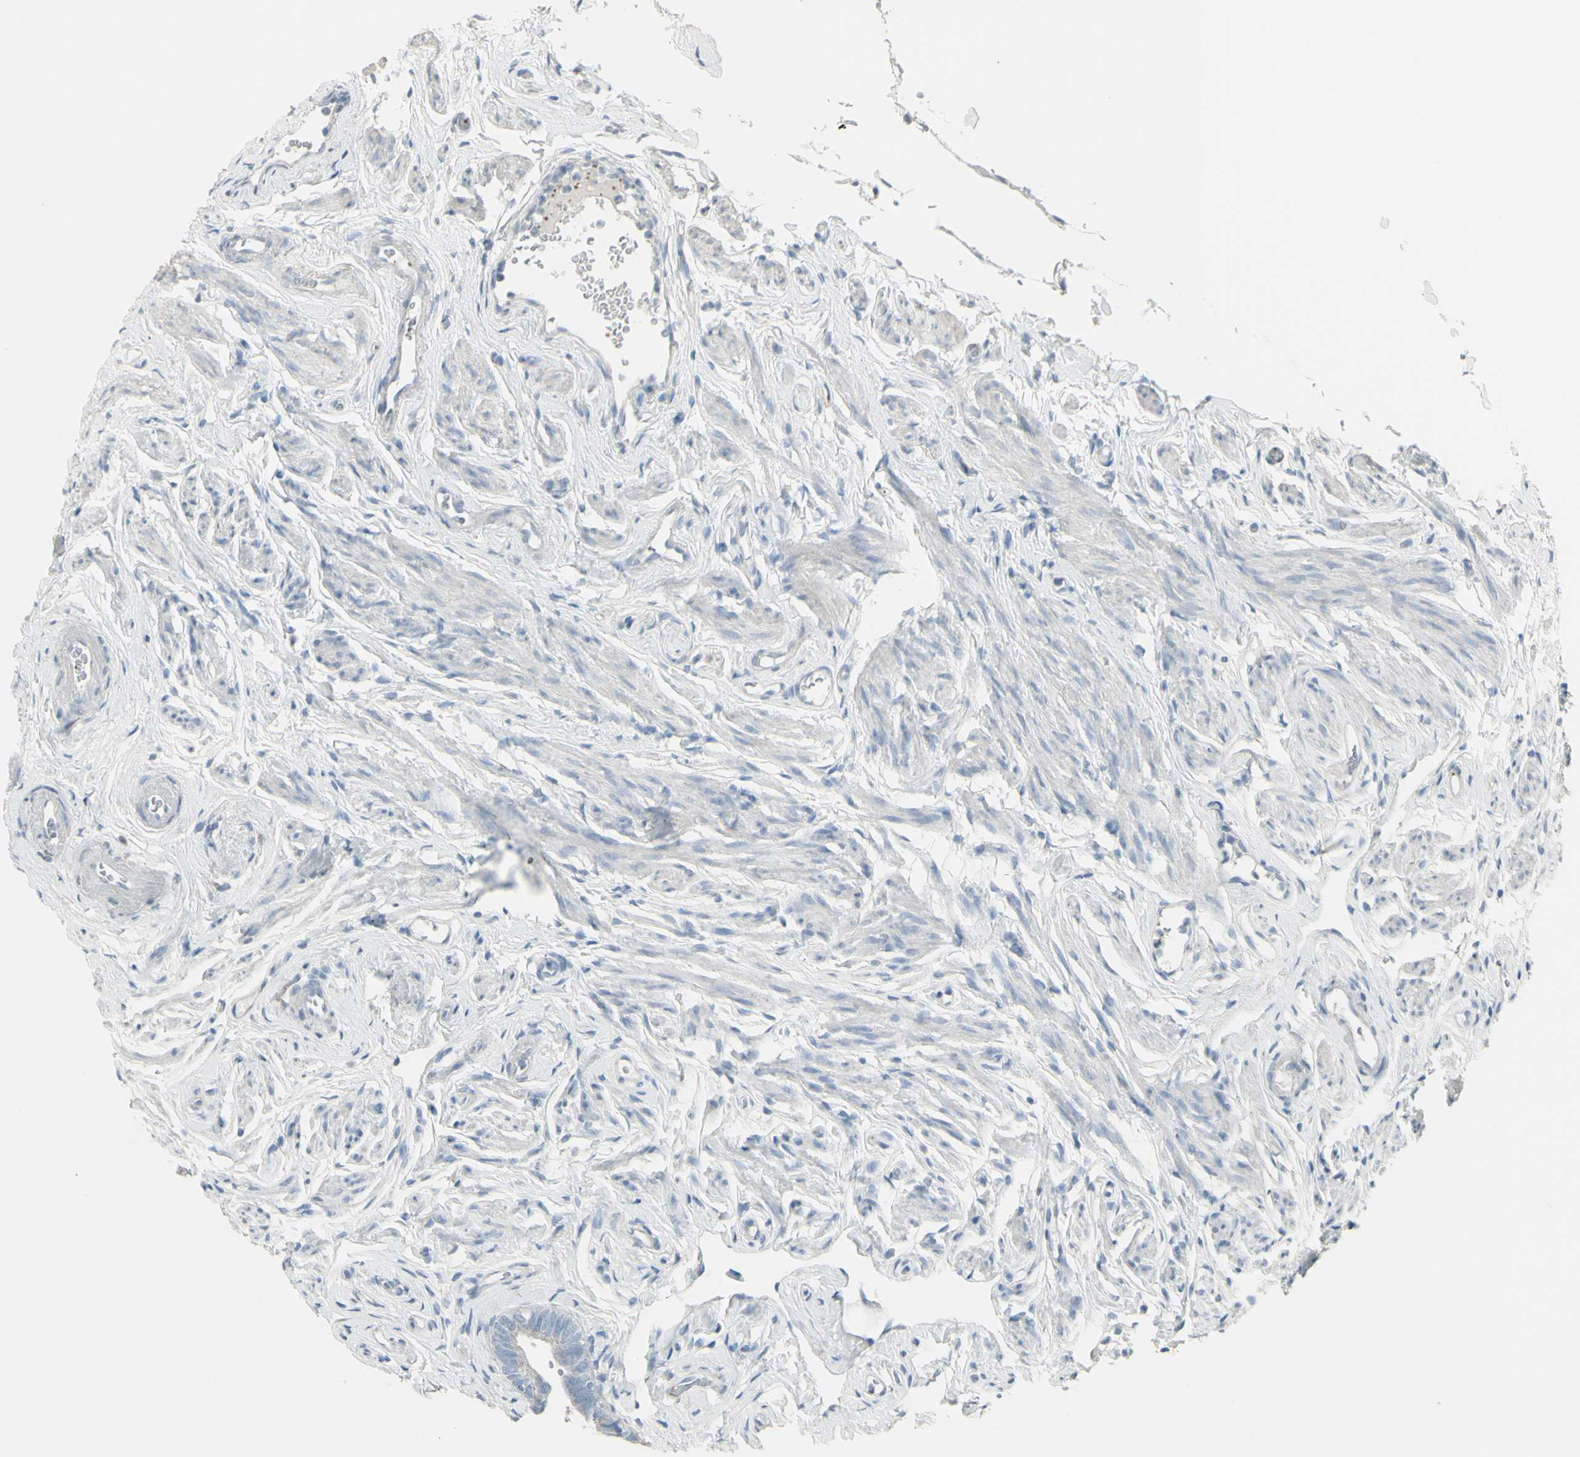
{"staining": {"intensity": "weak", "quantity": "25%-75%", "location": "cytoplasmic/membranous"}, "tissue": "fallopian tube", "cell_type": "Glandular cells", "image_type": "normal", "snomed": [{"axis": "morphology", "description": "Normal tissue, NOS"}, {"axis": "topography", "description": "Fallopian tube"}], "caption": "The photomicrograph demonstrates immunohistochemical staining of unremarkable fallopian tube. There is weak cytoplasmic/membranous positivity is appreciated in approximately 25%-75% of glandular cells. (brown staining indicates protein expression, while blue staining denotes nuclei).", "gene": "CD79B", "patient": {"sex": "female", "age": 71}}